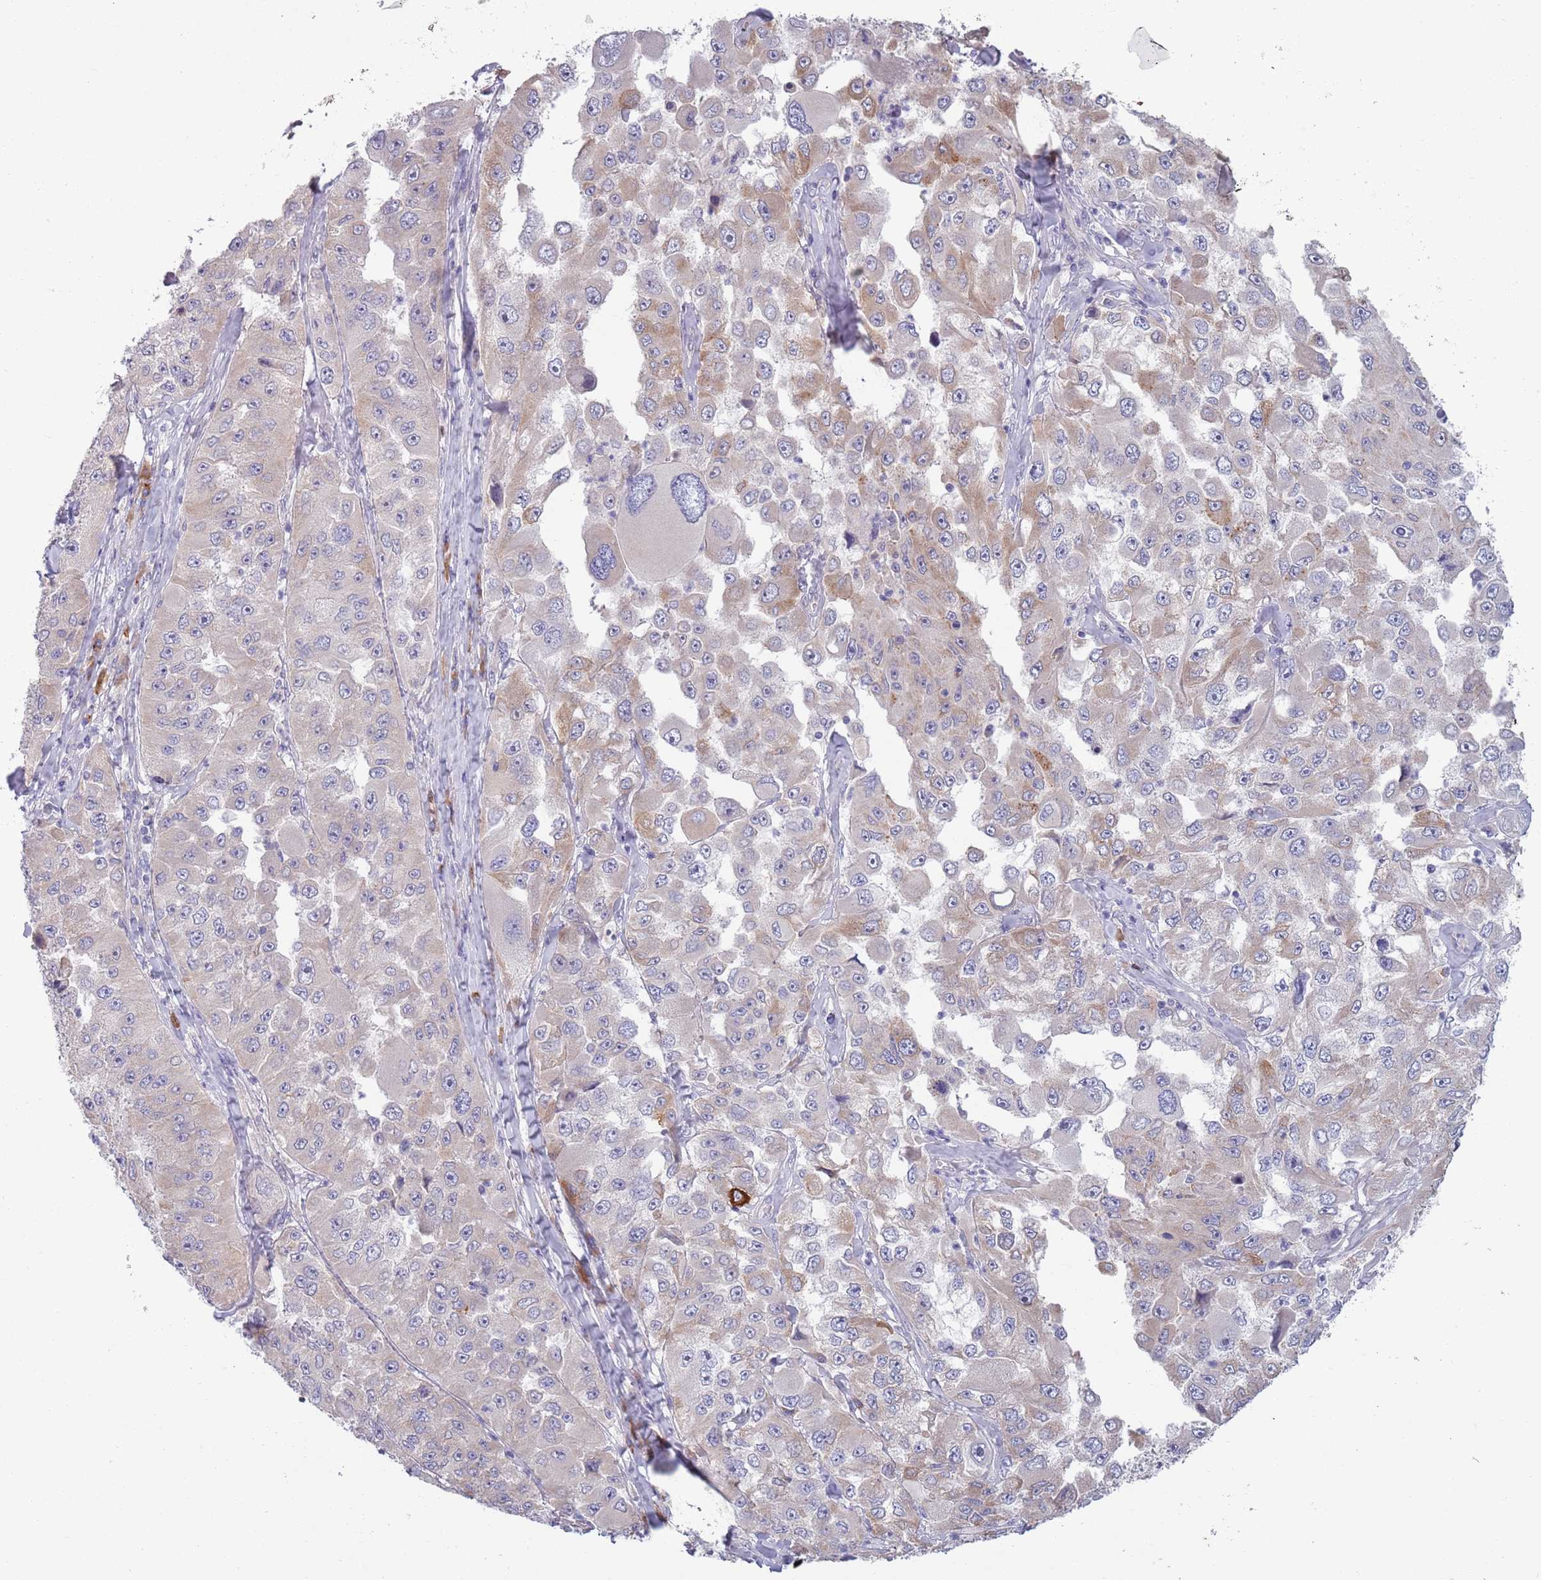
{"staining": {"intensity": "weak", "quantity": "25%-75%", "location": "cytoplasmic/membranous"}, "tissue": "melanoma", "cell_type": "Tumor cells", "image_type": "cancer", "snomed": [{"axis": "morphology", "description": "Malignant melanoma, Metastatic site"}, {"axis": "topography", "description": "Lymph node"}], "caption": "Human malignant melanoma (metastatic site) stained for a protein (brown) reveals weak cytoplasmic/membranous positive staining in approximately 25%-75% of tumor cells.", "gene": "LTB", "patient": {"sex": "male", "age": 62}}